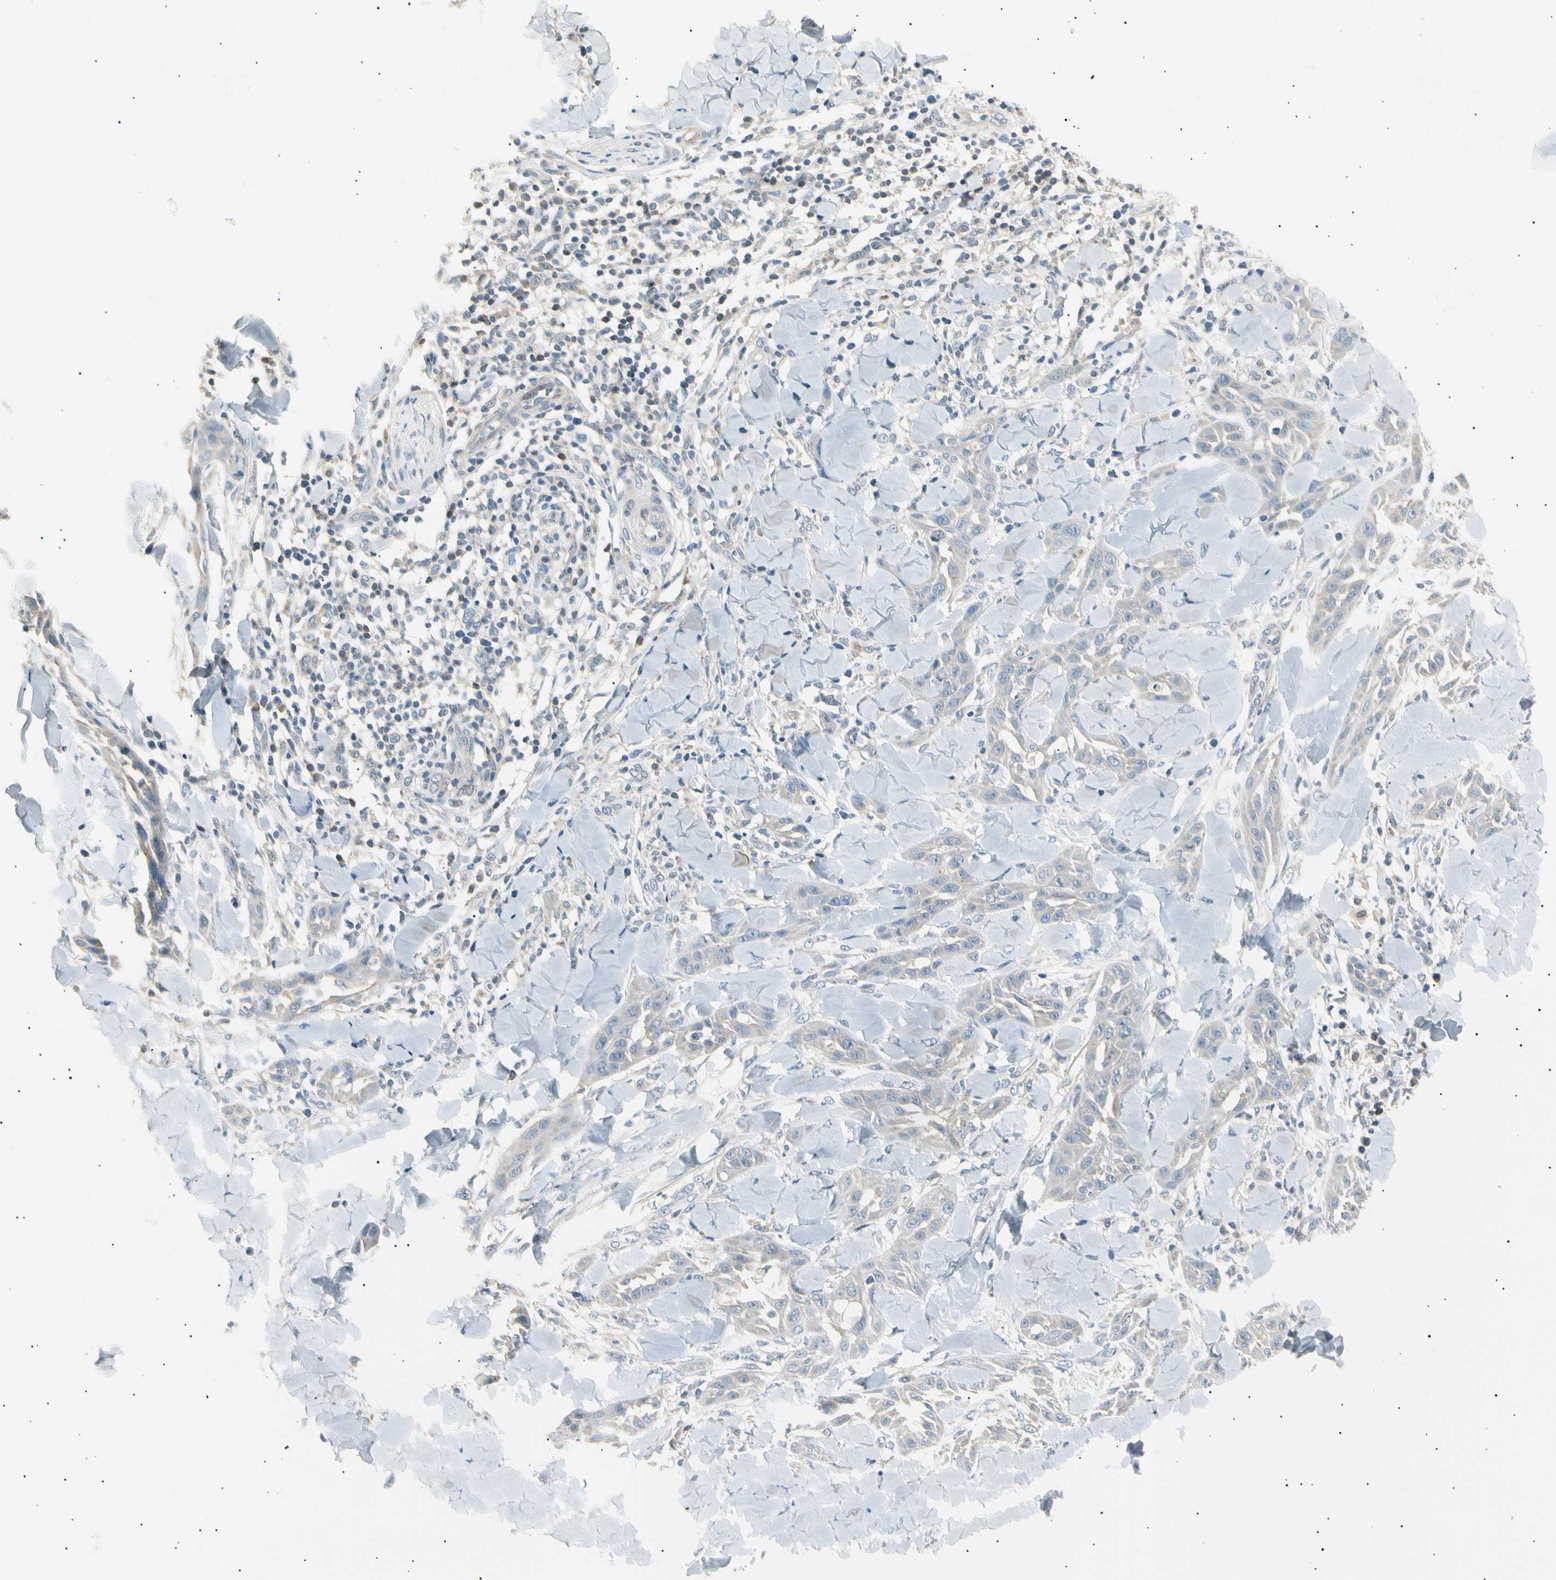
{"staining": {"intensity": "negative", "quantity": "none", "location": "none"}, "tissue": "skin cancer", "cell_type": "Tumor cells", "image_type": "cancer", "snomed": [{"axis": "morphology", "description": "Squamous cell carcinoma, NOS"}, {"axis": "topography", "description": "Skin"}], "caption": "A high-resolution micrograph shows immunohistochemistry (IHC) staining of skin cancer, which exhibits no significant positivity in tumor cells.", "gene": "LHPP", "patient": {"sex": "male", "age": 24}}